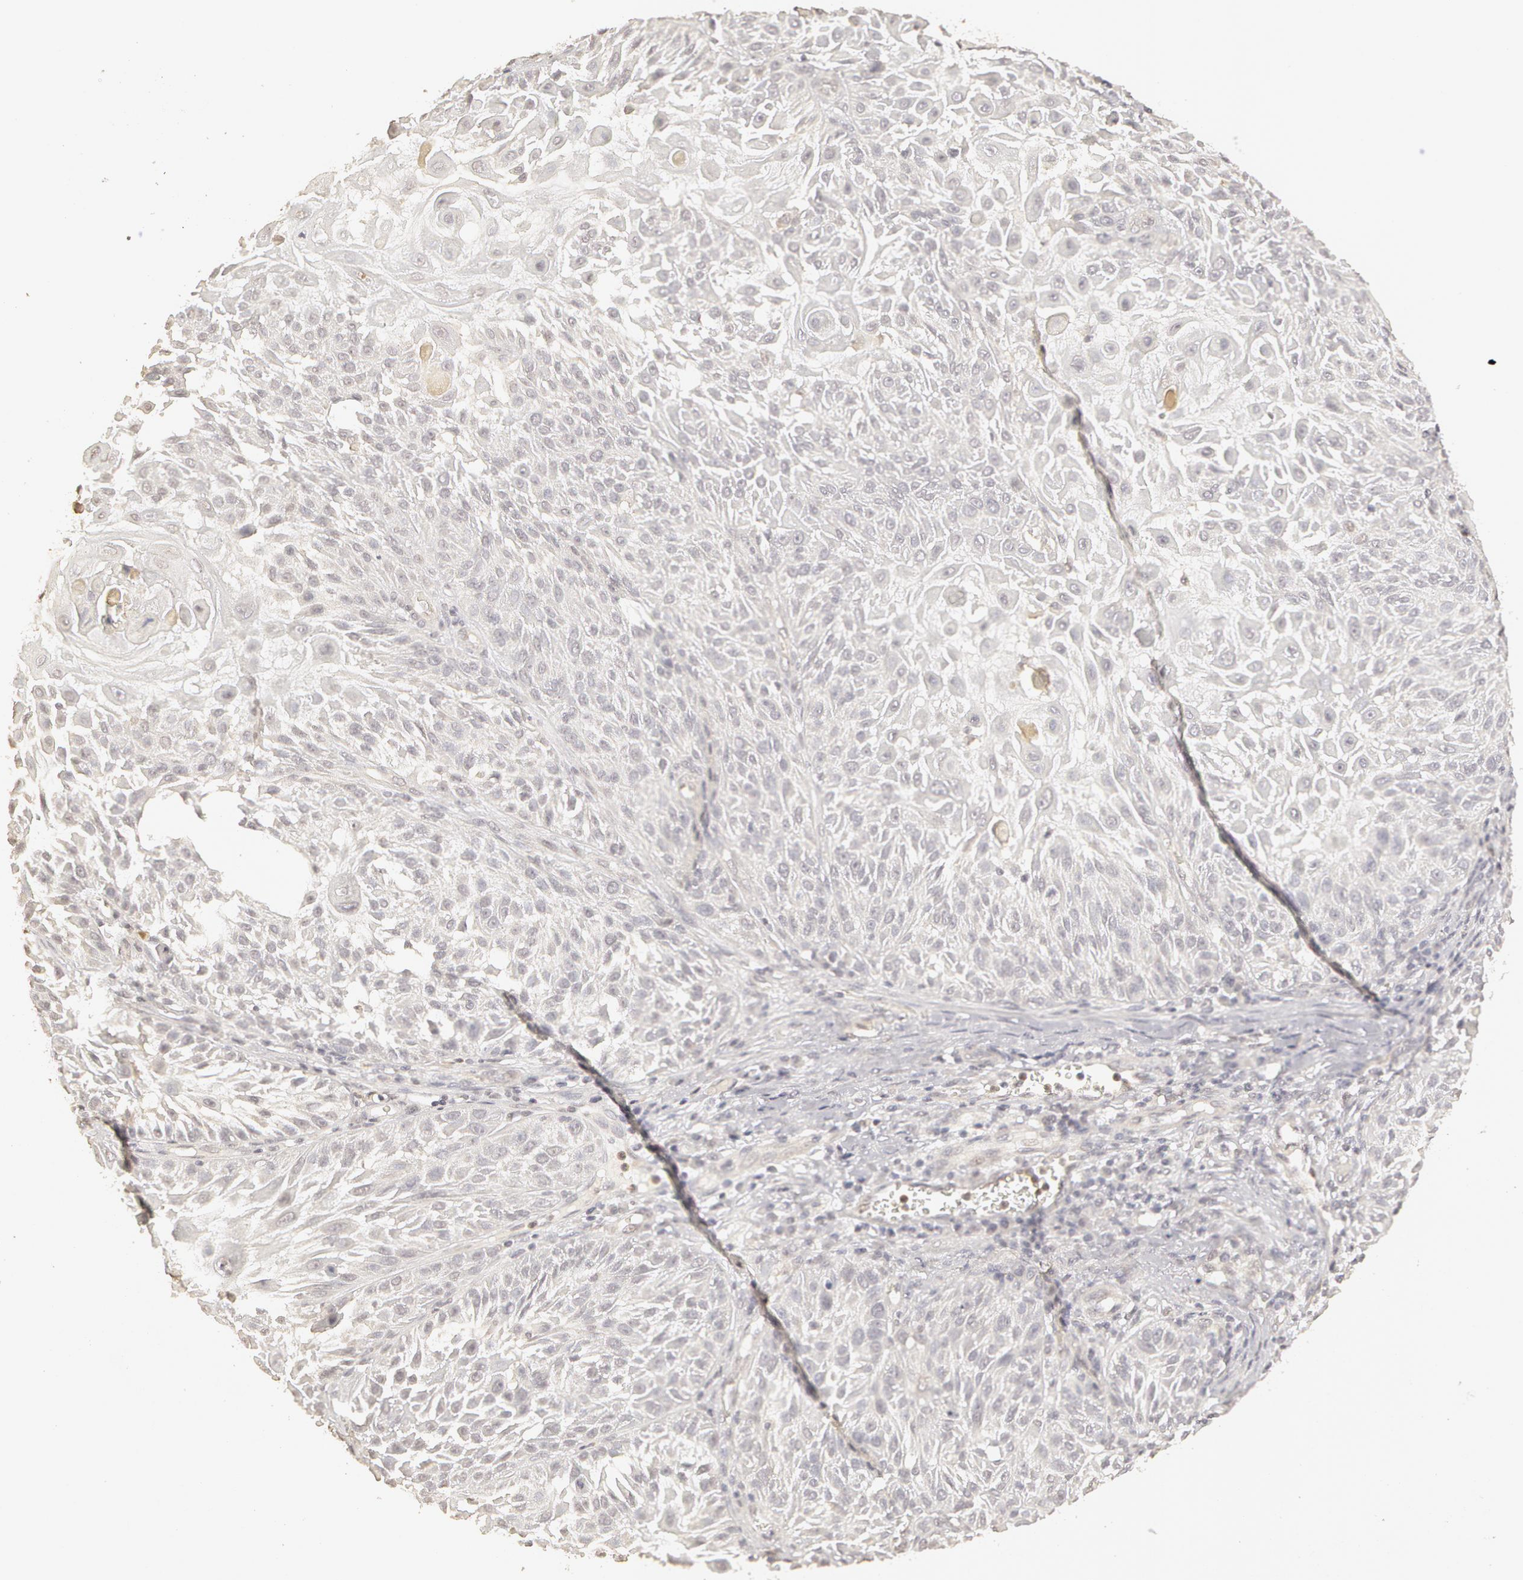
{"staining": {"intensity": "negative", "quantity": "none", "location": "none"}, "tissue": "skin cancer", "cell_type": "Tumor cells", "image_type": "cancer", "snomed": [{"axis": "morphology", "description": "Squamous cell carcinoma, NOS"}, {"axis": "topography", "description": "Skin"}], "caption": "A photomicrograph of skin cancer (squamous cell carcinoma) stained for a protein reveals no brown staining in tumor cells. Nuclei are stained in blue.", "gene": "ADAM10", "patient": {"sex": "female", "age": 89}}